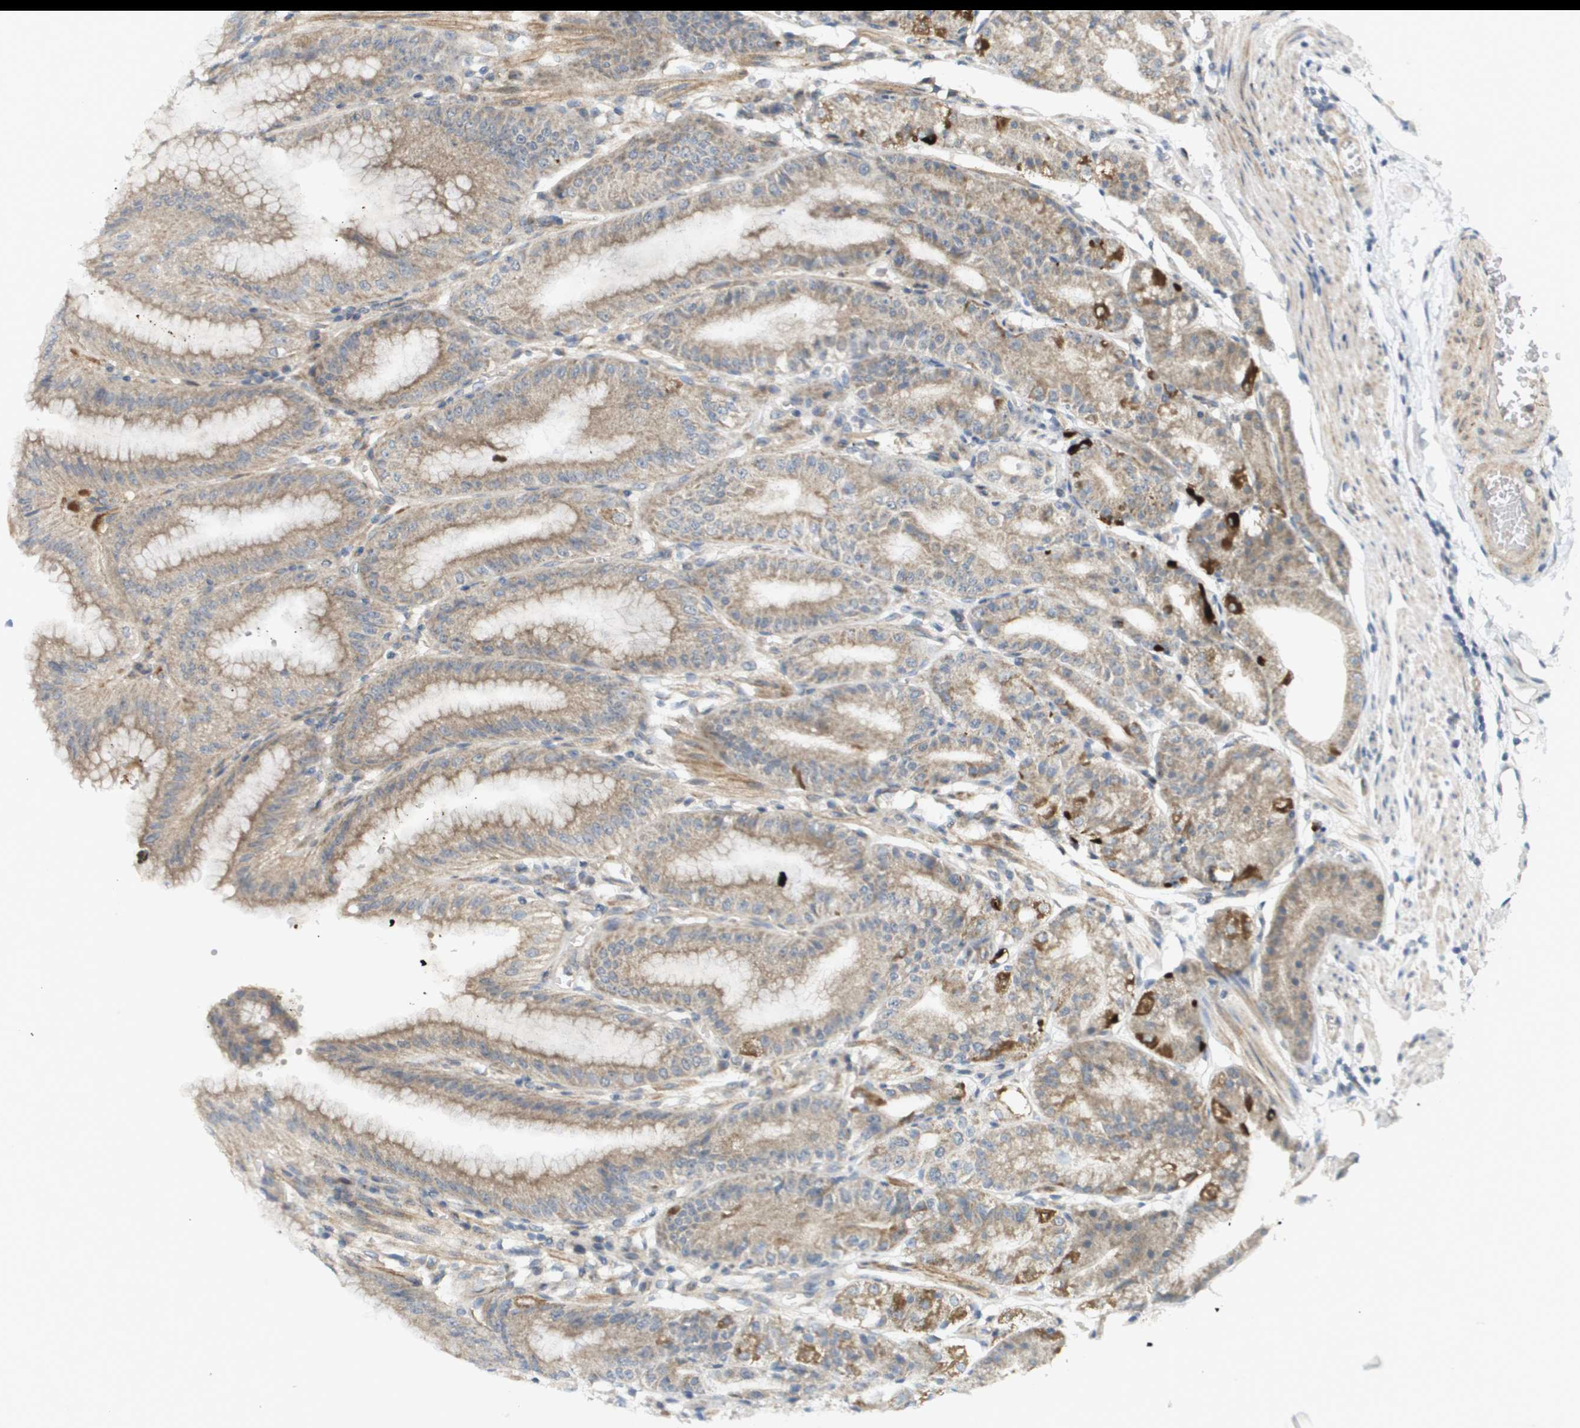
{"staining": {"intensity": "moderate", "quantity": ">75%", "location": "cytoplasmic/membranous"}, "tissue": "stomach", "cell_type": "Glandular cells", "image_type": "normal", "snomed": [{"axis": "morphology", "description": "Normal tissue, NOS"}, {"axis": "topography", "description": "Stomach, lower"}], "caption": "Protein analysis of normal stomach reveals moderate cytoplasmic/membranous positivity in about >75% of glandular cells. (brown staining indicates protein expression, while blue staining denotes nuclei).", "gene": "PROC", "patient": {"sex": "male", "age": 71}}